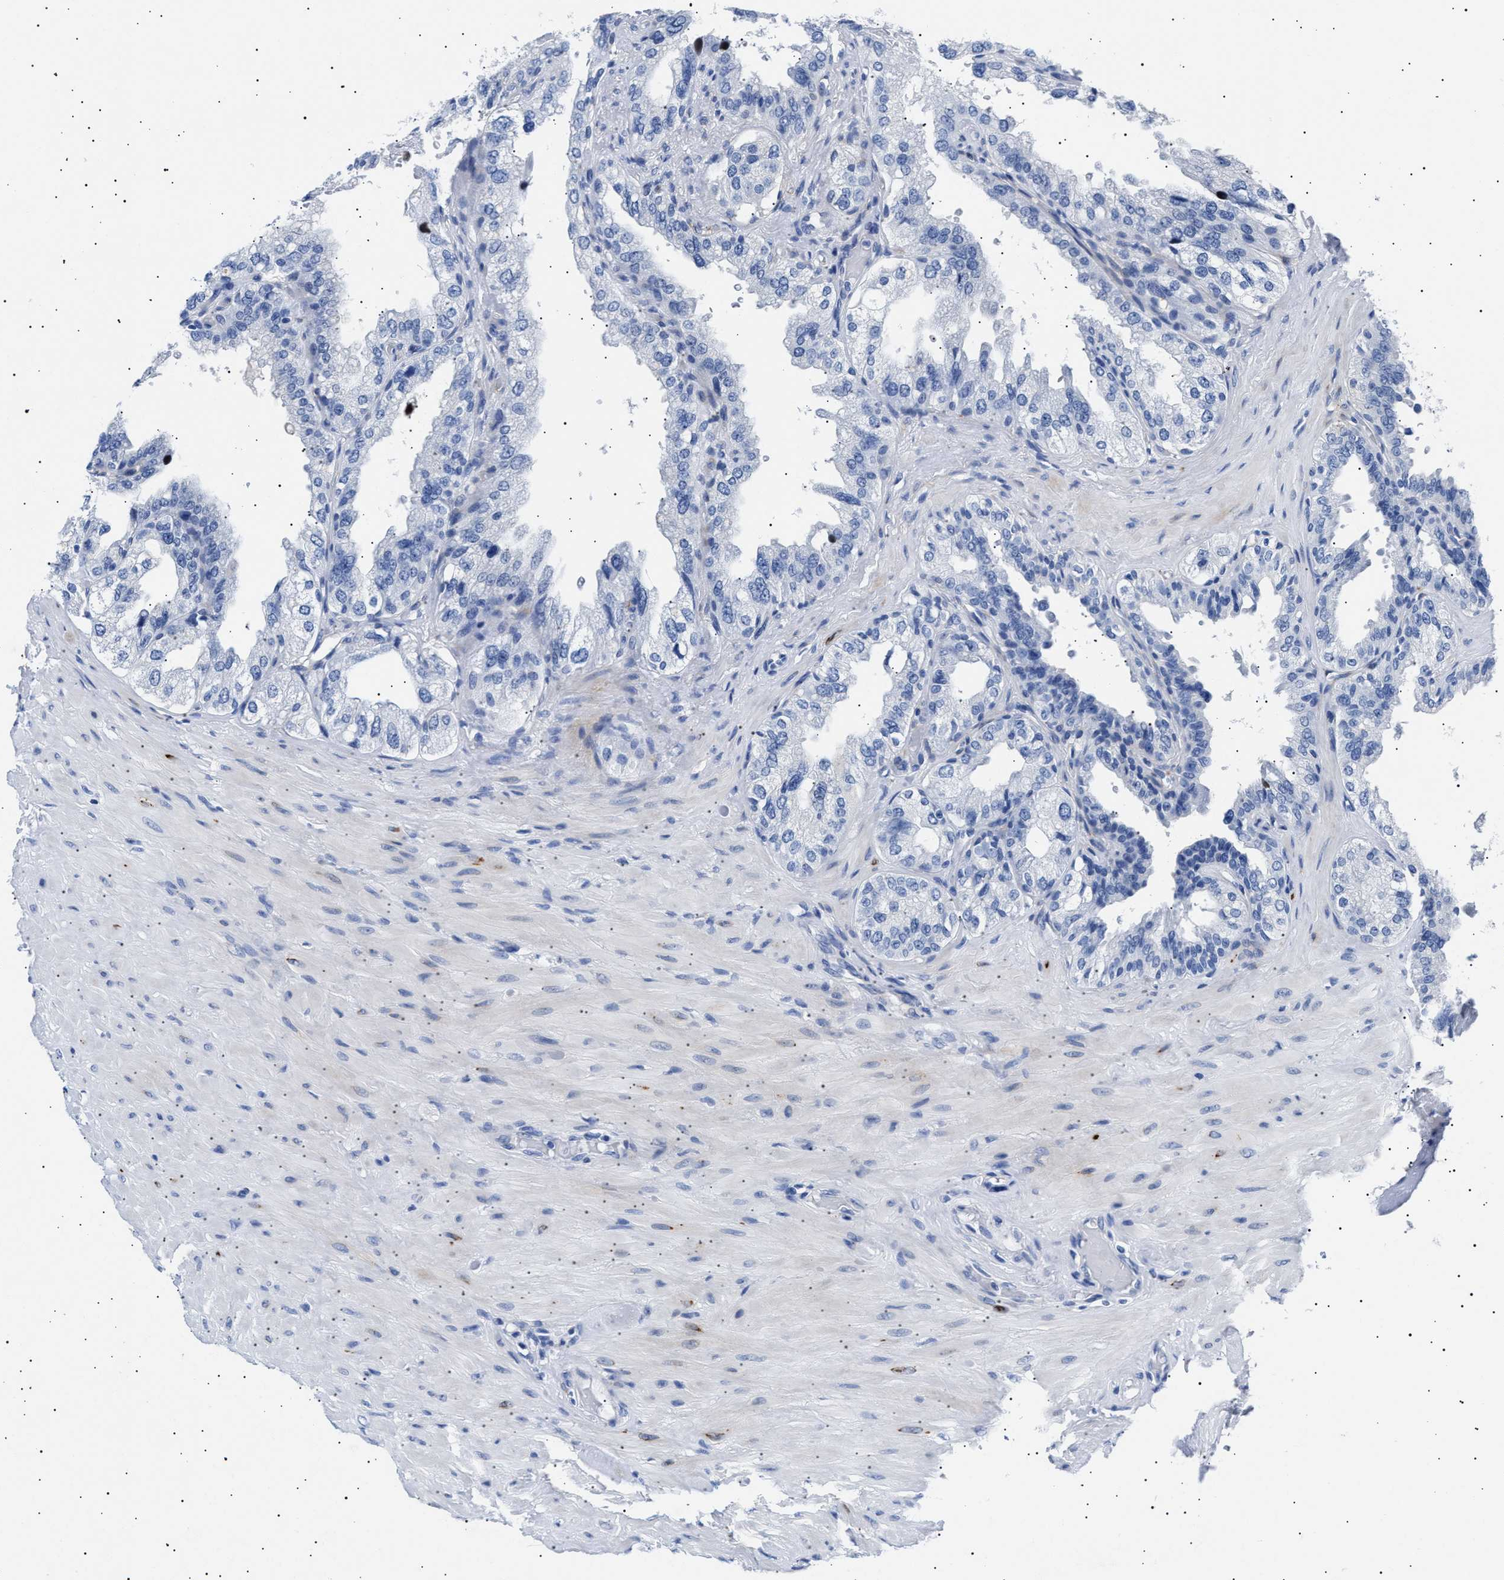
{"staining": {"intensity": "negative", "quantity": "none", "location": "none"}, "tissue": "seminal vesicle", "cell_type": "Glandular cells", "image_type": "normal", "snomed": [{"axis": "morphology", "description": "Normal tissue, NOS"}, {"axis": "topography", "description": "Seminal veicle"}], "caption": "Immunohistochemical staining of unremarkable seminal vesicle shows no significant staining in glandular cells.", "gene": "HEMGN", "patient": {"sex": "male", "age": 68}}